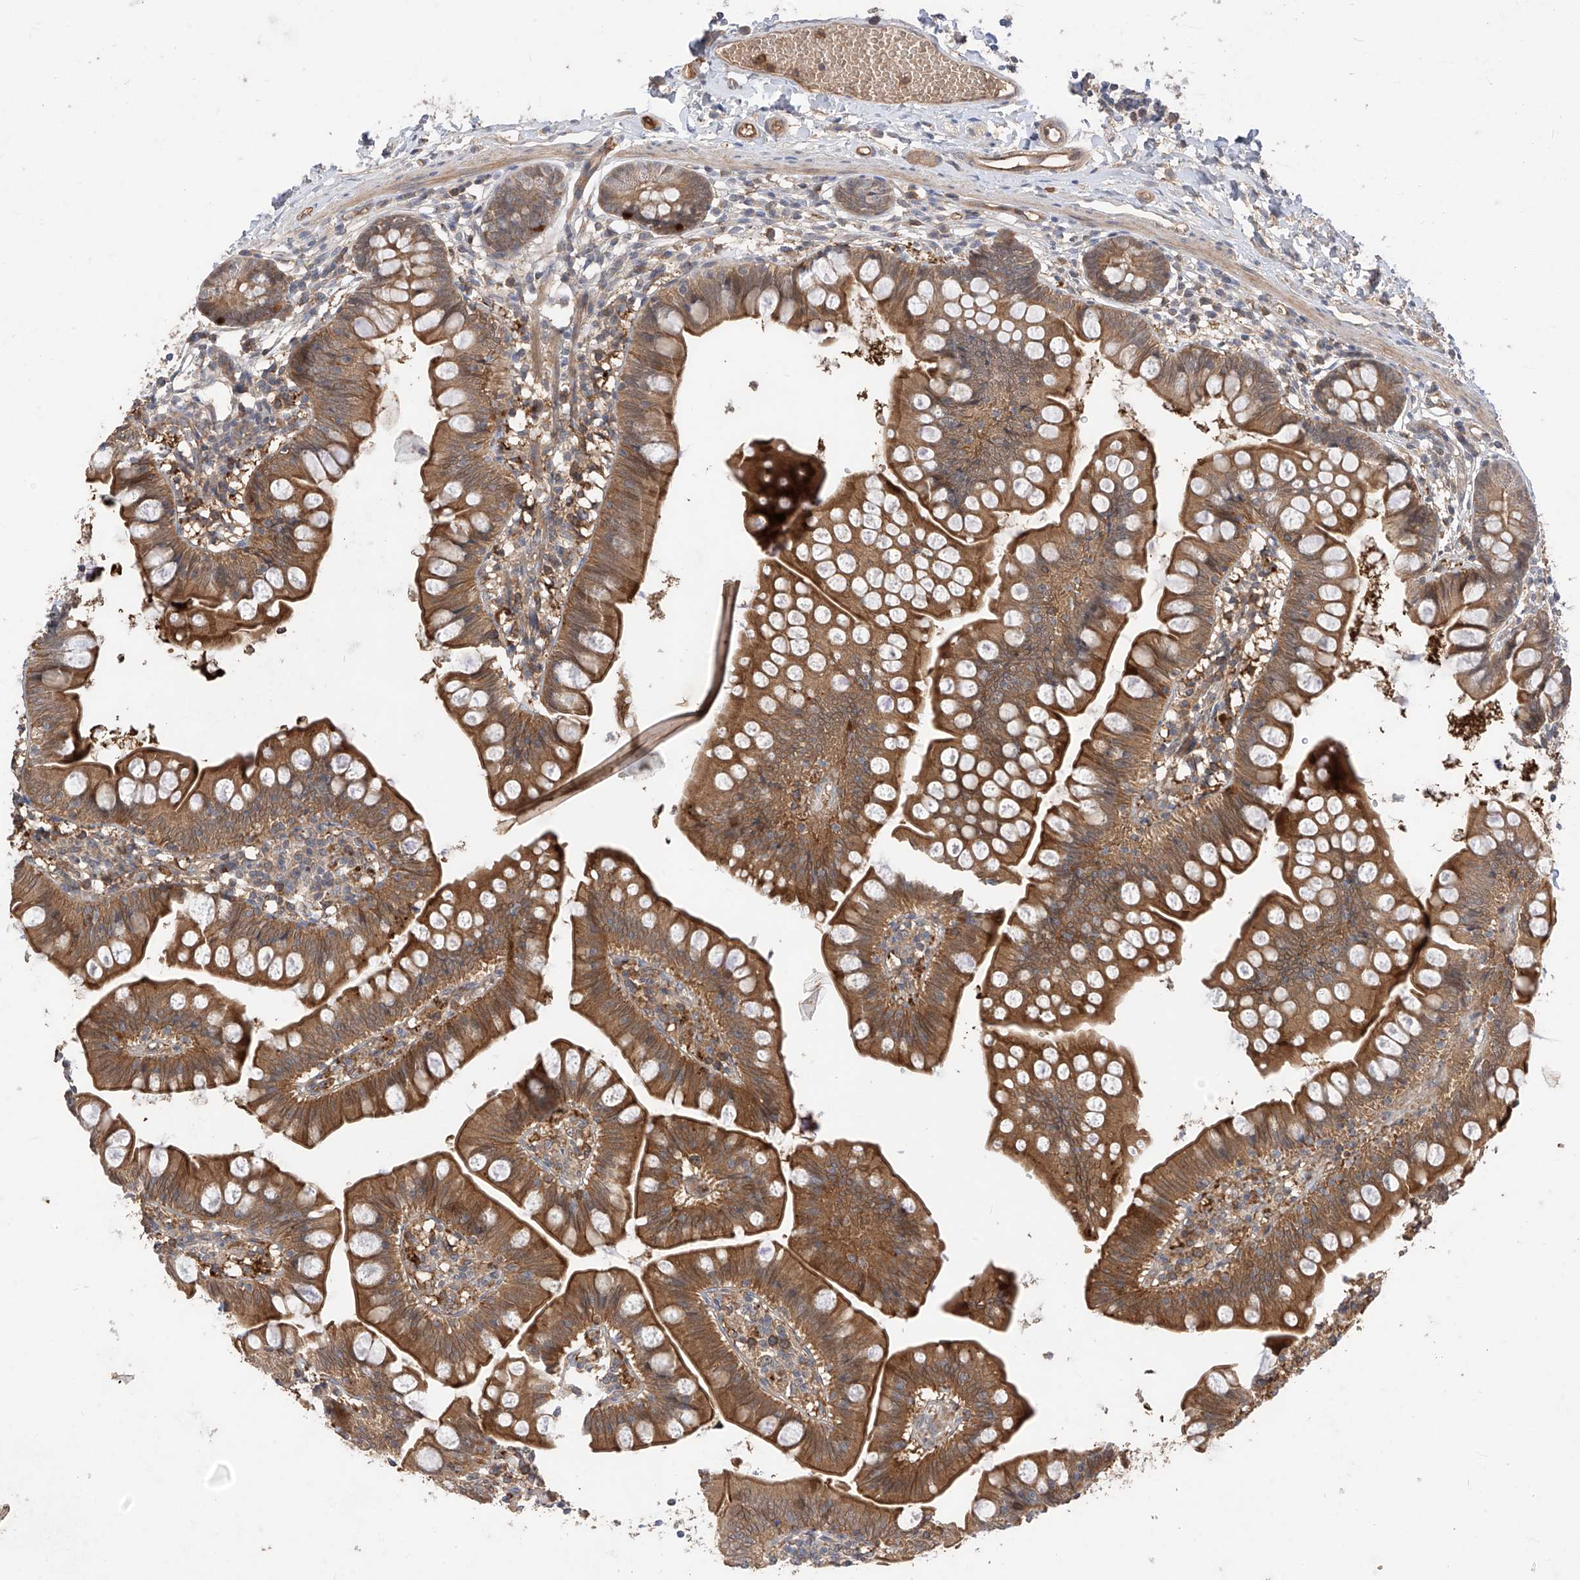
{"staining": {"intensity": "moderate", "quantity": ">75%", "location": "cytoplasmic/membranous"}, "tissue": "small intestine", "cell_type": "Glandular cells", "image_type": "normal", "snomed": [{"axis": "morphology", "description": "Normal tissue, NOS"}, {"axis": "topography", "description": "Small intestine"}], "caption": "A micrograph showing moderate cytoplasmic/membranous expression in about >75% of glandular cells in benign small intestine, as visualized by brown immunohistochemical staining.", "gene": "CACNA2D4", "patient": {"sex": "male", "age": 7}}